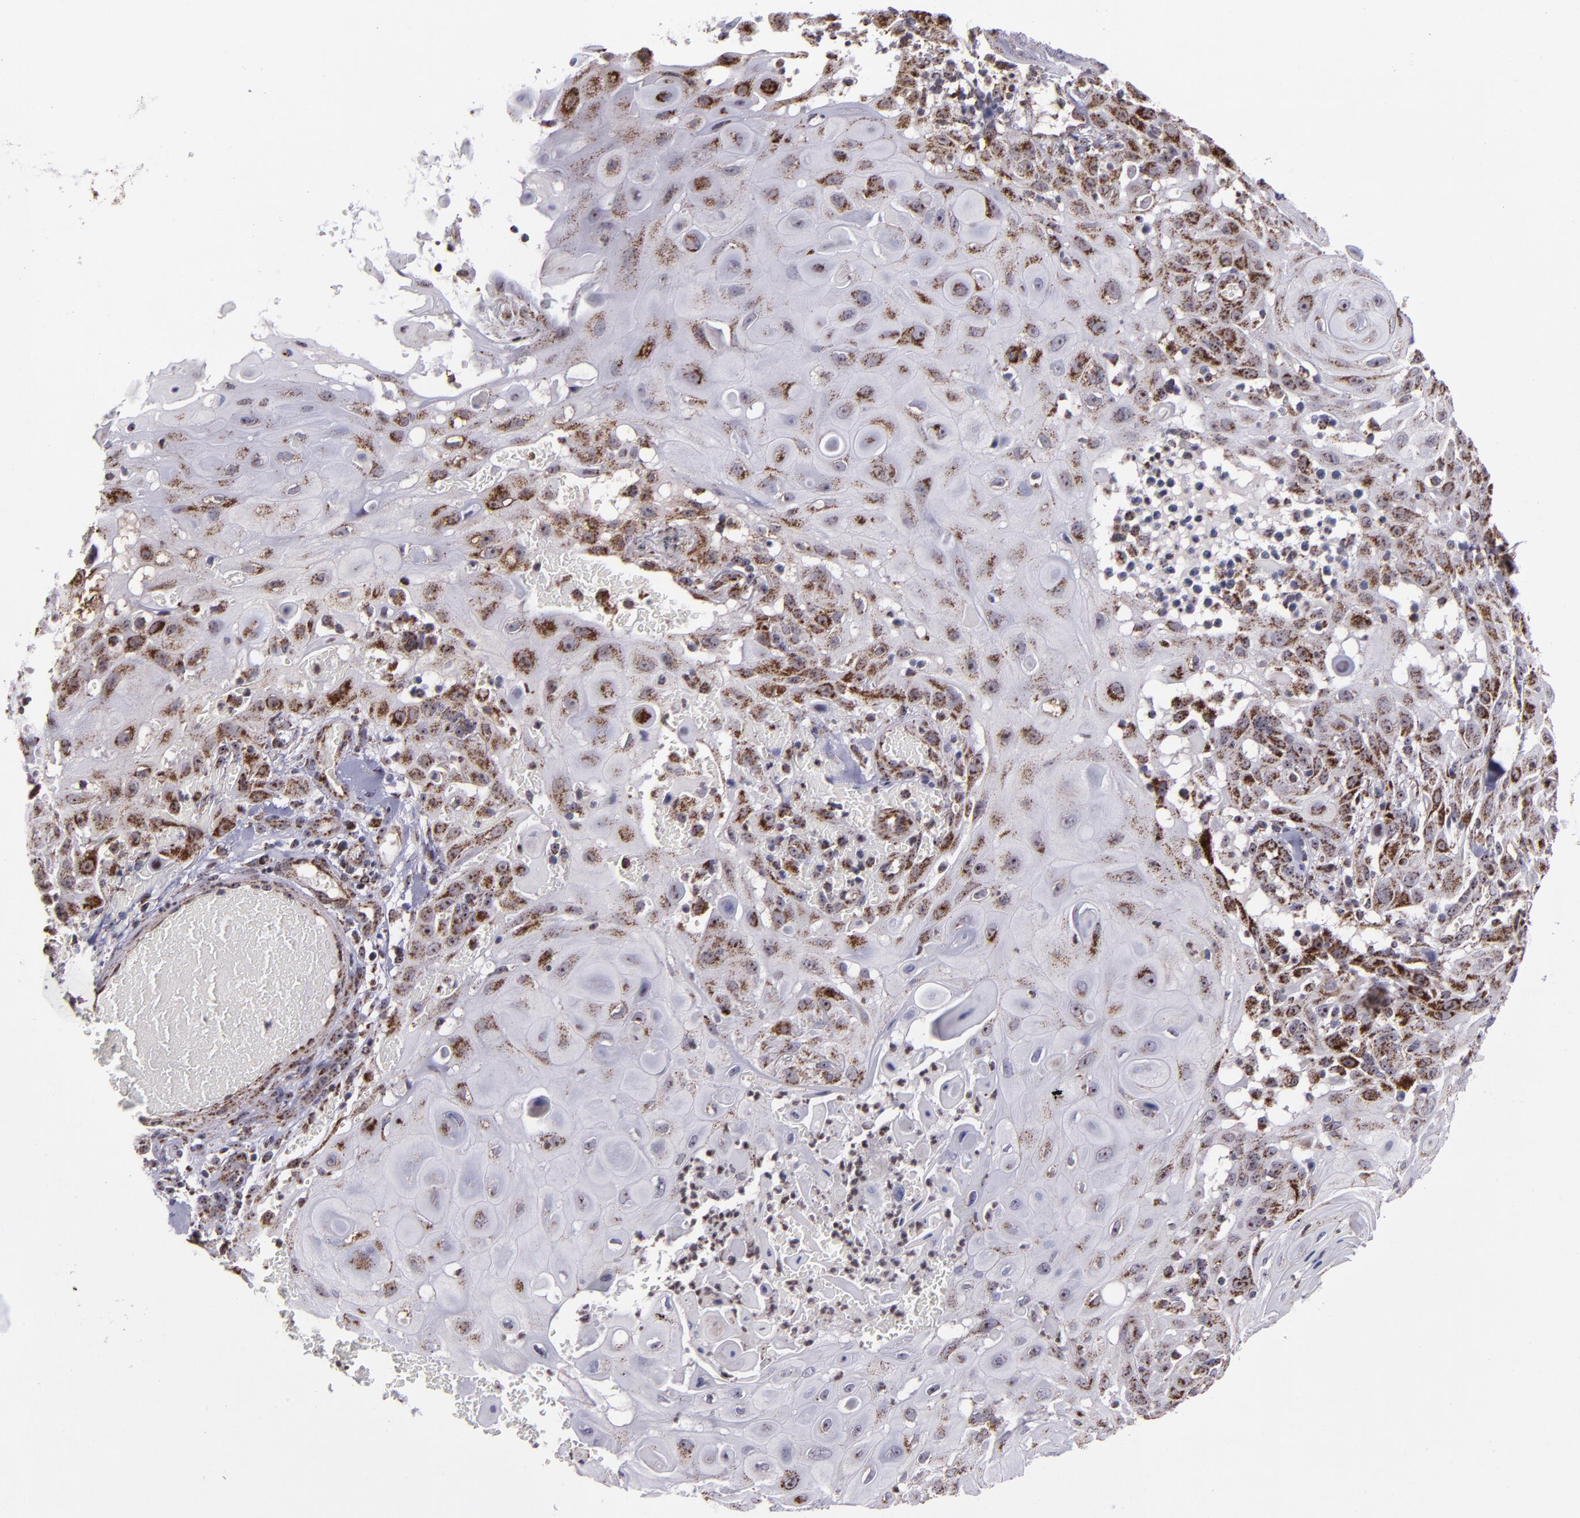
{"staining": {"intensity": "moderate", "quantity": ">75%", "location": "cytoplasmic/membranous"}, "tissue": "skin cancer", "cell_type": "Tumor cells", "image_type": "cancer", "snomed": [{"axis": "morphology", "description": "Squamous cell carcinoma, NOS"}, {"axis": "topography", "description": "Skin"}], "caption": "The immunohistochemical stain shows moderate cytoplasmic/membranous expression in tumor cells of skin cancer (squamous cell carcinoma) tissue.", "gene": "LONP1", "patient": {"sex": "male", "age": 24}}